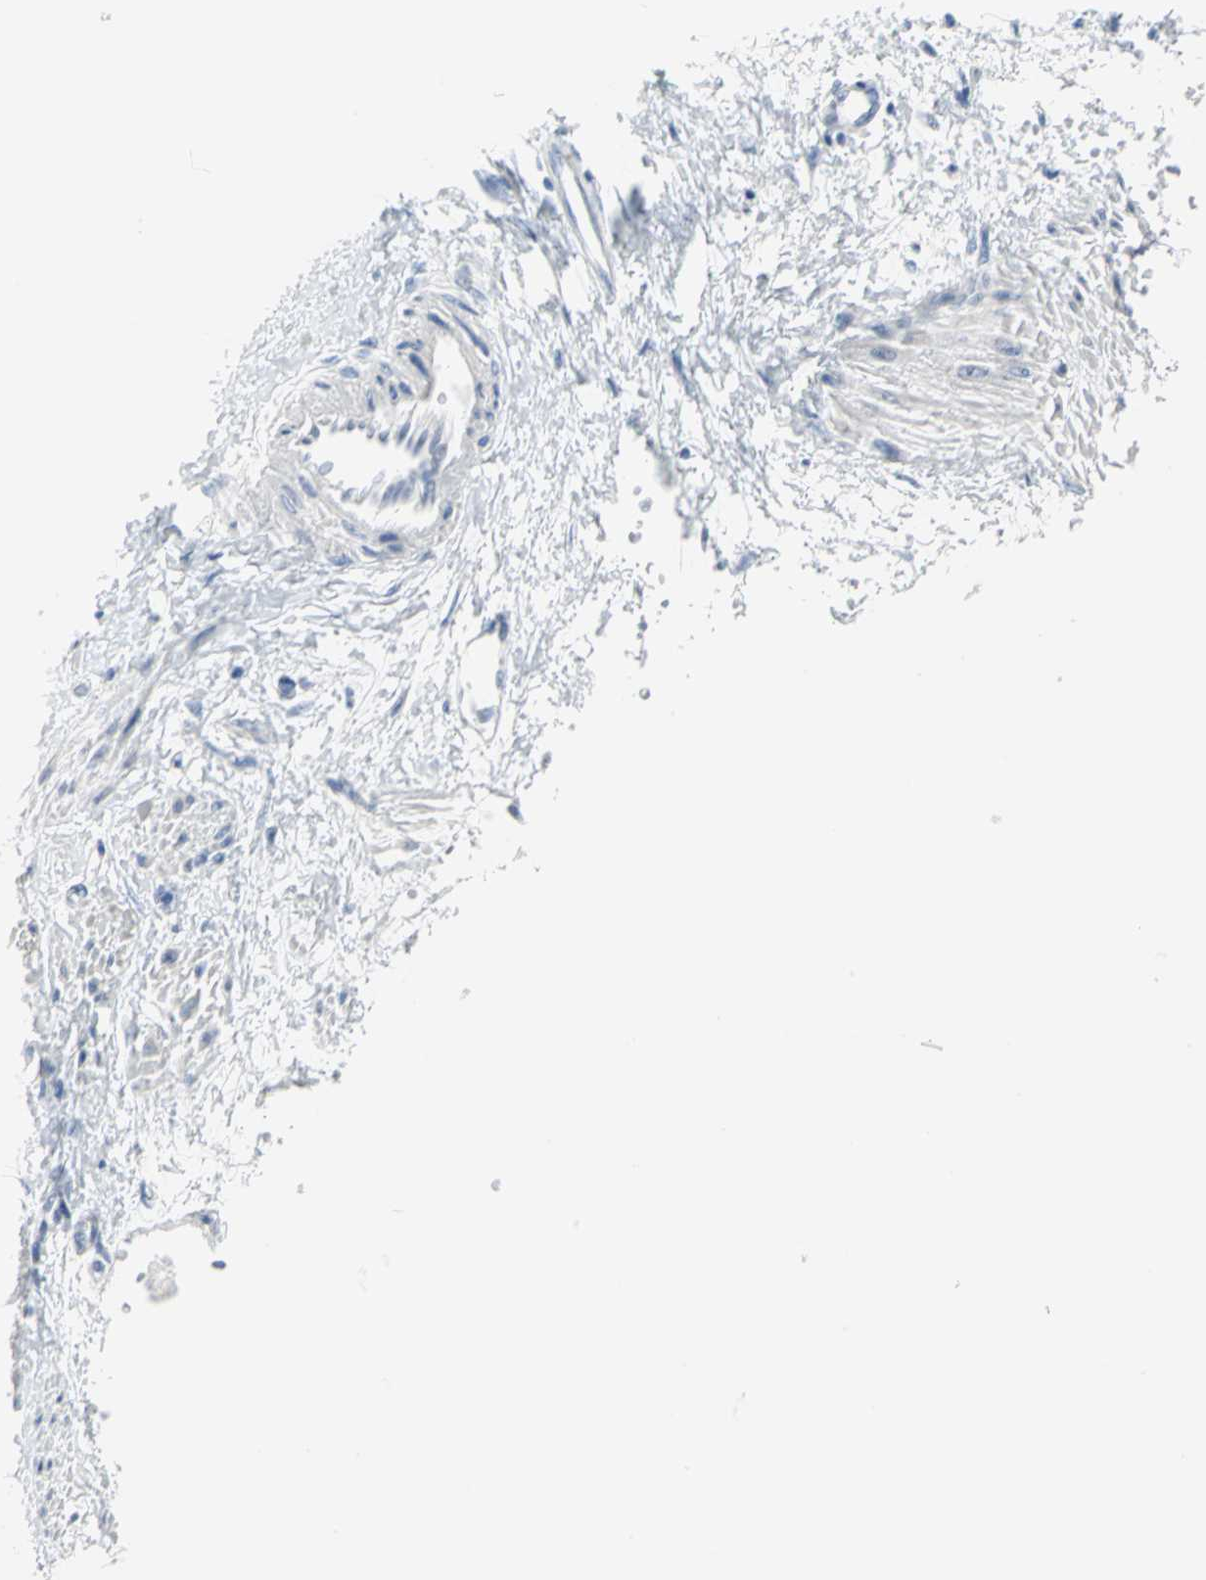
{"staining": {"intensity": "negative", "quantity": "none", "location": "none"}, "tissue": "smooth muscle", "cell_type": "Smooth muscle cells", "image_type": "normal", "snomed": [{"axis": "morphology", "description": "Normal tissue, NOS"}, {"axis": "topography", "description": "Smooth muscle"}, {"axis": "topography", "description": "Uterus"}], "caption": "The image exhibits no significant expression in smooth muscle cells of smooth muscle.", "gene": "MCM3", "patient": {"sex": "female", "age": 39}}